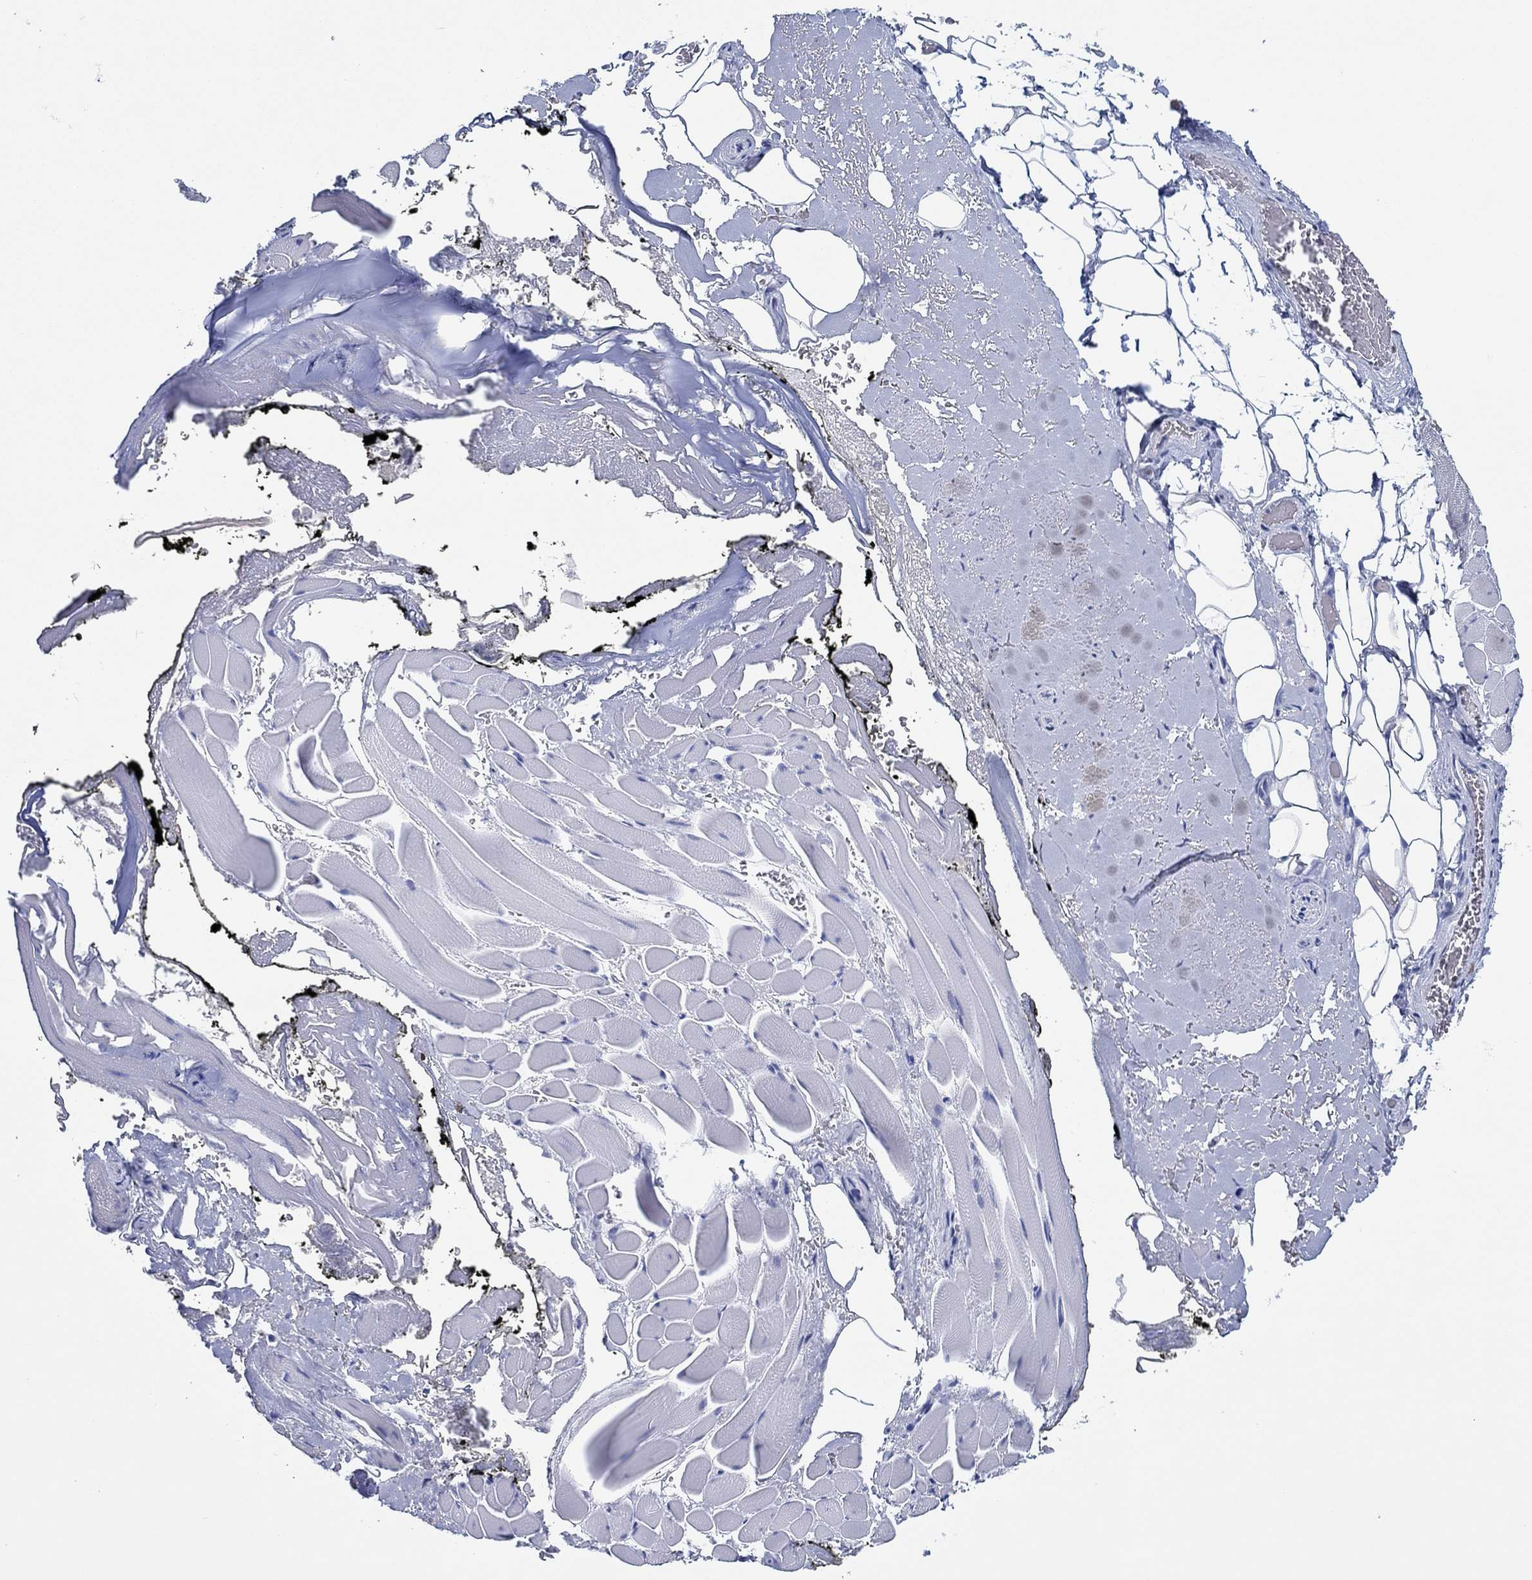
{"staining": {"intensity": "negative", "quantity": "none", "location": "none"}, "tissue": "adipose tissue", "cell_type": "Adipocytes", "image_type": "normal", "snomed": [{"axis": "morphology", "description": "Normal tissue, NOS"}, {"axis": "topography", "description": "Anal"}, {"axis": "topography", "description": "Peripheral nerve tissue"}], "caption": "IHC photomicrograph of benign adipose tissue: human adipose tissue stained with DAB (3,3'-diaminobenzidine) reveals no significant protein staining in adipocytes. (DAB immunohistochemistry (IHC) visualized using brightfield microscopy, high magnification).", "gene": "CPM", "patient": {"sex": "male", "age": 53}}